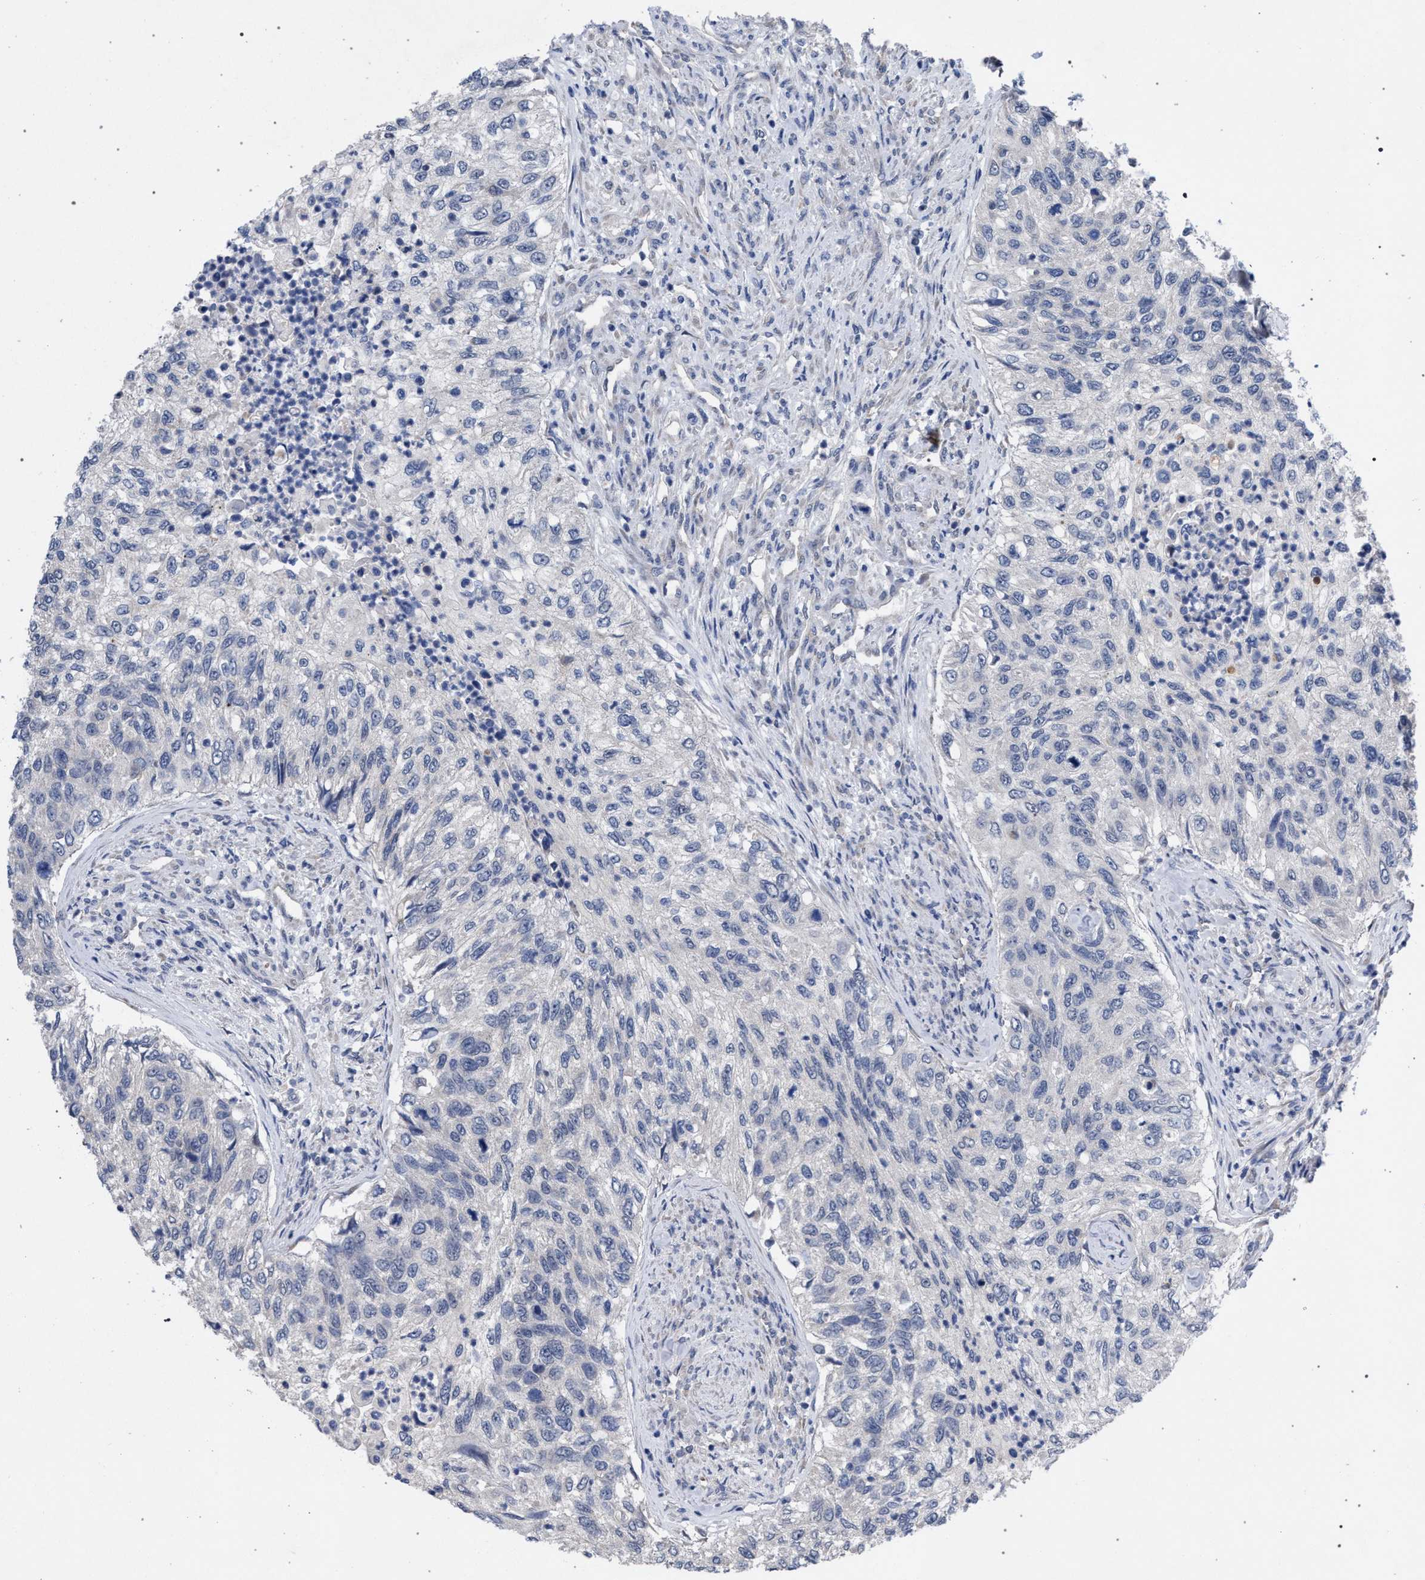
{"staining": {"intensity": "negative", "quantity": "none", "location": "none"}, "tissue": "urothelial cancer", "cell_type": "Tumor cells", "image_type": "cancer", "snomed": [{"axis": "morphology", "description": "Urothelial carcinoma, High grade"}, {"axis": "topography", "description": "Urinary bladder"}], "caption": "There is no significant staining in tumor cells of high-grade urothelial carcinoma.", "gene": "GOLGA2", "patient": {"sex": "female", "age": 60}}